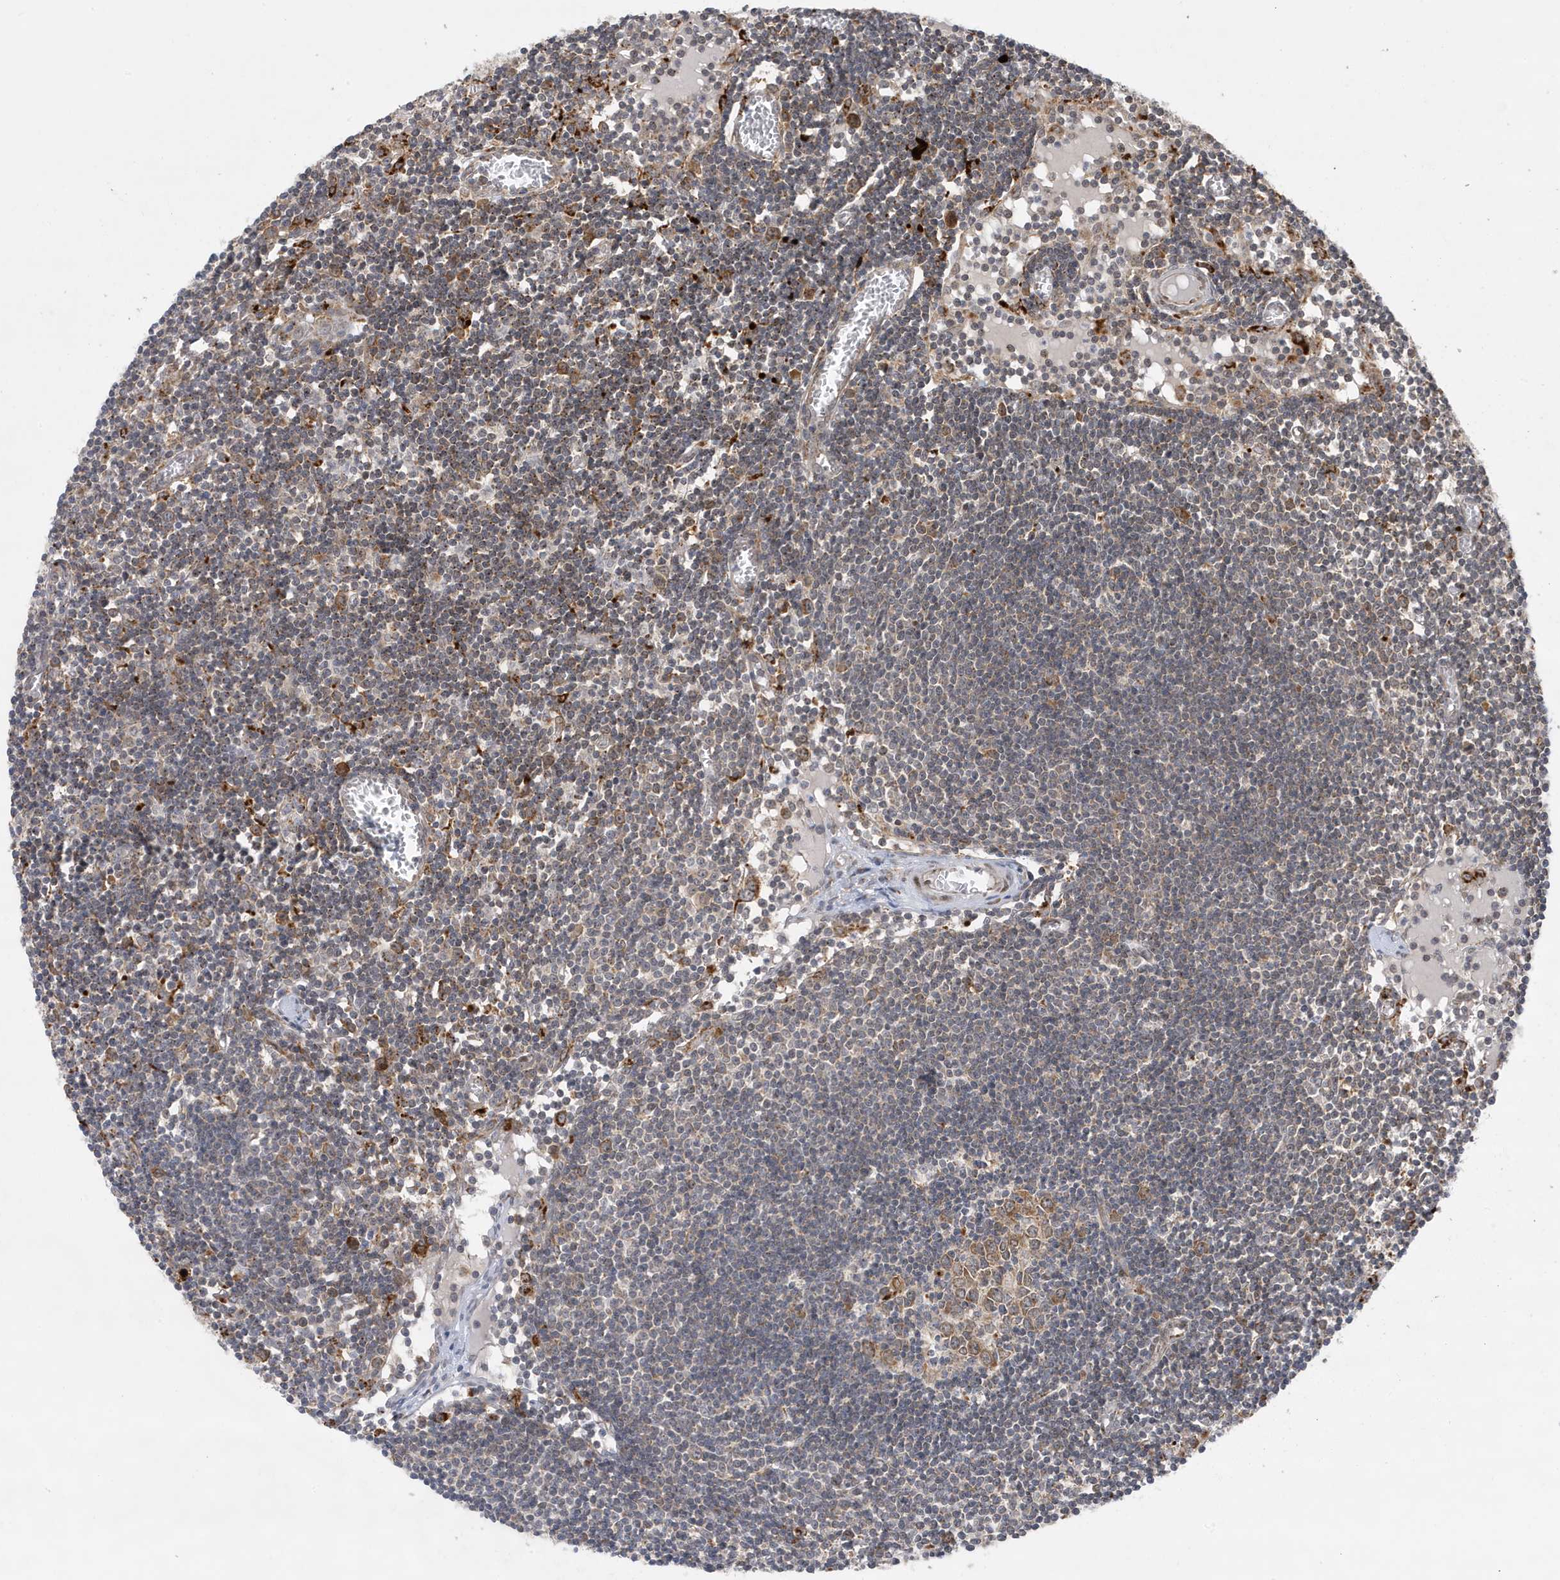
{"staining": {"intensity": "moderate", "quantity": "<25%", "location": "cytoplasmic/membranous"}, "tissue": "lymph node", "cell_type": "Germinal center cells", "image_type": "normal", "snomed": [{"axis": "morphology", "description": "Normal tissue, NOS"}, {"axis": "topography", "description": "Lymph node"}], "caption": "Immunohistochemistry (IHC) of normal human lymph node displays low levels of moderate cytoplasmic/membranous positivity in about <25% of germinal center cells. The protein is stained brown, and the nuclei are stained in blue (DAB (3,3'-diaminobenzidine) IHC with brightfield microscopy, high magnification).", "gene": "ZNF507", "patient": {"sex": "female", "age": 11}}